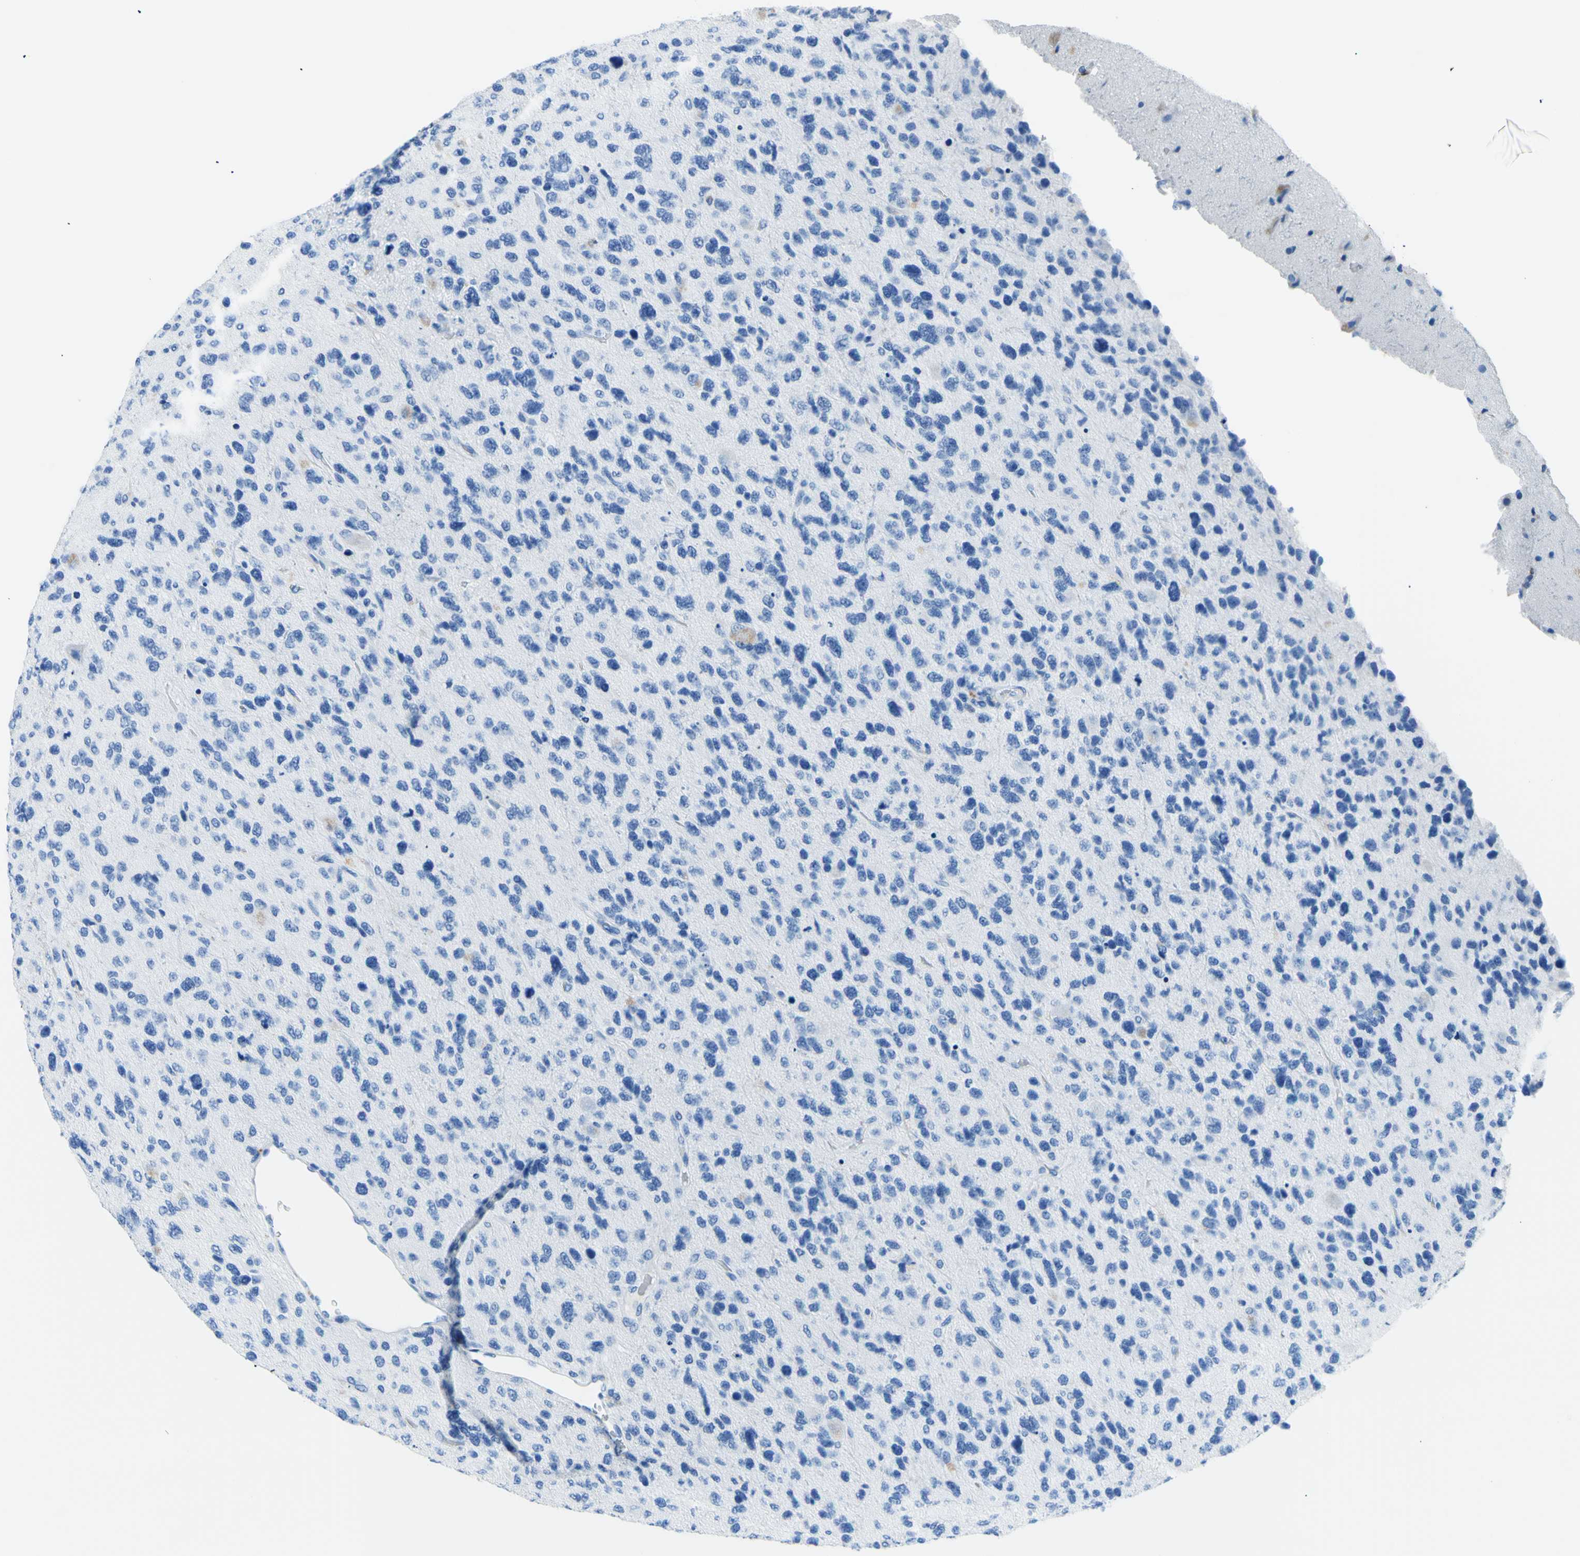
{"staining": {"intensity": "negative", "quantity": "none", "location": "none"}, "tissue": "glioma", "cell_type": "Tumor cells", "image_type": "cancer", "snomed": [{"axis": "morphology", "description": "Glioma, malignant, High grade"}, {"axis": "topography", "description": "Brain"}], "caption": "High power microscopy photomicrograph of an IHC histopathology image of glioma, revealing no significant positivity in tumor cells.", "gene": "MYH2", "patient": {"sex": "female", "age": 58}}